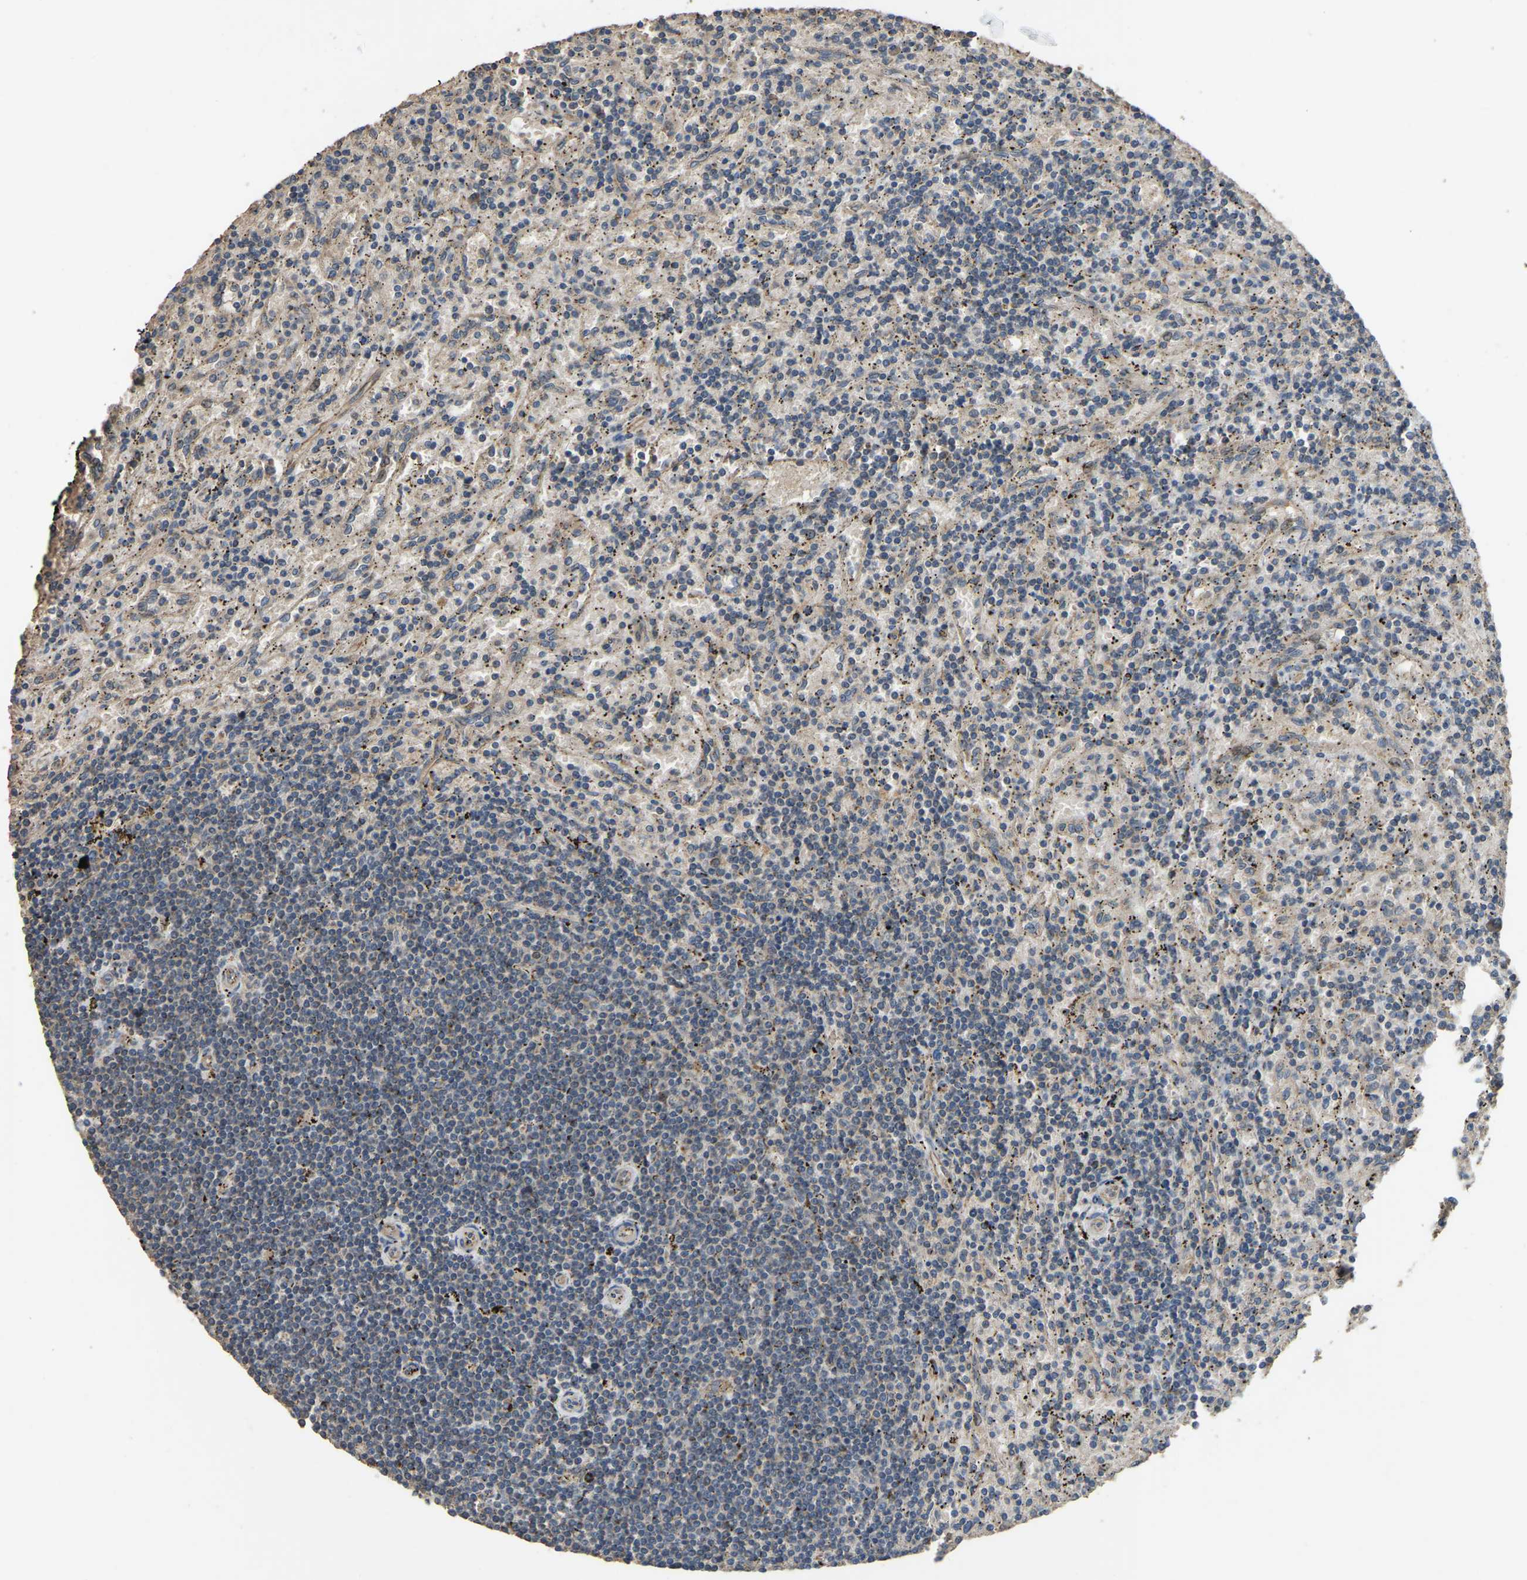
{"staining": {"intensity": "negative", "quantity": "none", "location": "none"}, "tissue": "lymphoma", "cell_type": "Tumor cells", "image_type": "cancer", "snomed": [{"axis": "morphology", "description": "Malignant lymphoma, non-Hodgkin's type, Low grade"}, {"axis": "topography", "description": "Spleen"}], "caption": "This is a photomicrograph of immunohistochemistry (IHC) staining of low-grade malignant lymphoma, non-Hodgkin's type, which shows no positivity in tumor cells.", "gene": "C21orf91", "patient": {"sex": "male", "age": 76}}